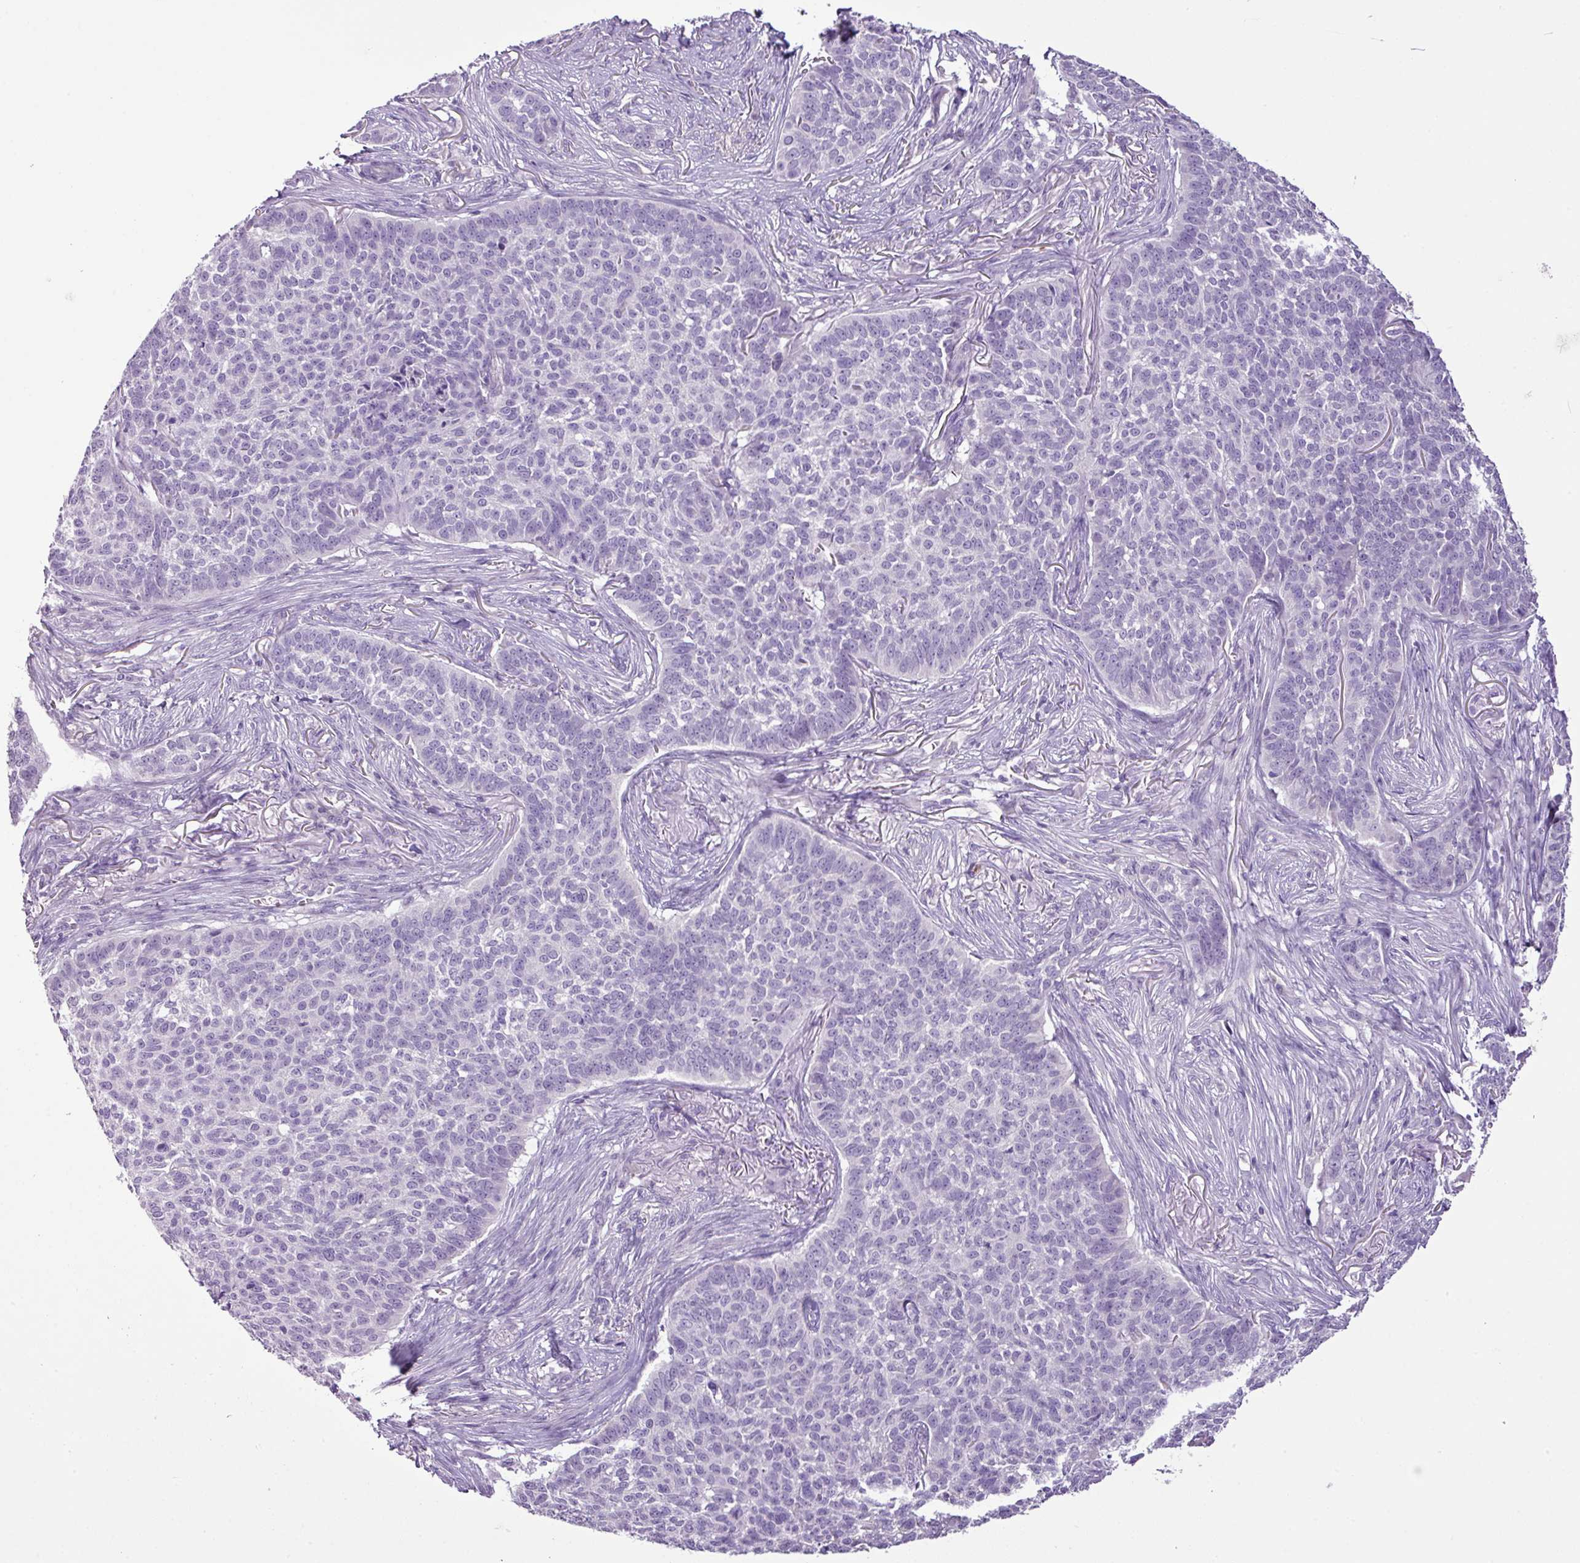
{"staining": {"intensity": "negative", "quantity": "none", "location": "none"}, "tissue": "skin cancer", "cell_type": "Tumor cells", "image_type": "cancer", "snomed": [{"axis": "morphology", "description": "Basal cell carcinoma"}, {"axis": "topography", "description": "Skin"}], "caption": "IHC of human skin basal cell carcinoma demonstrates no staining in tumor cells.", "gene": "HTR3E", "patient": {"sex": "male", "age": 85}}